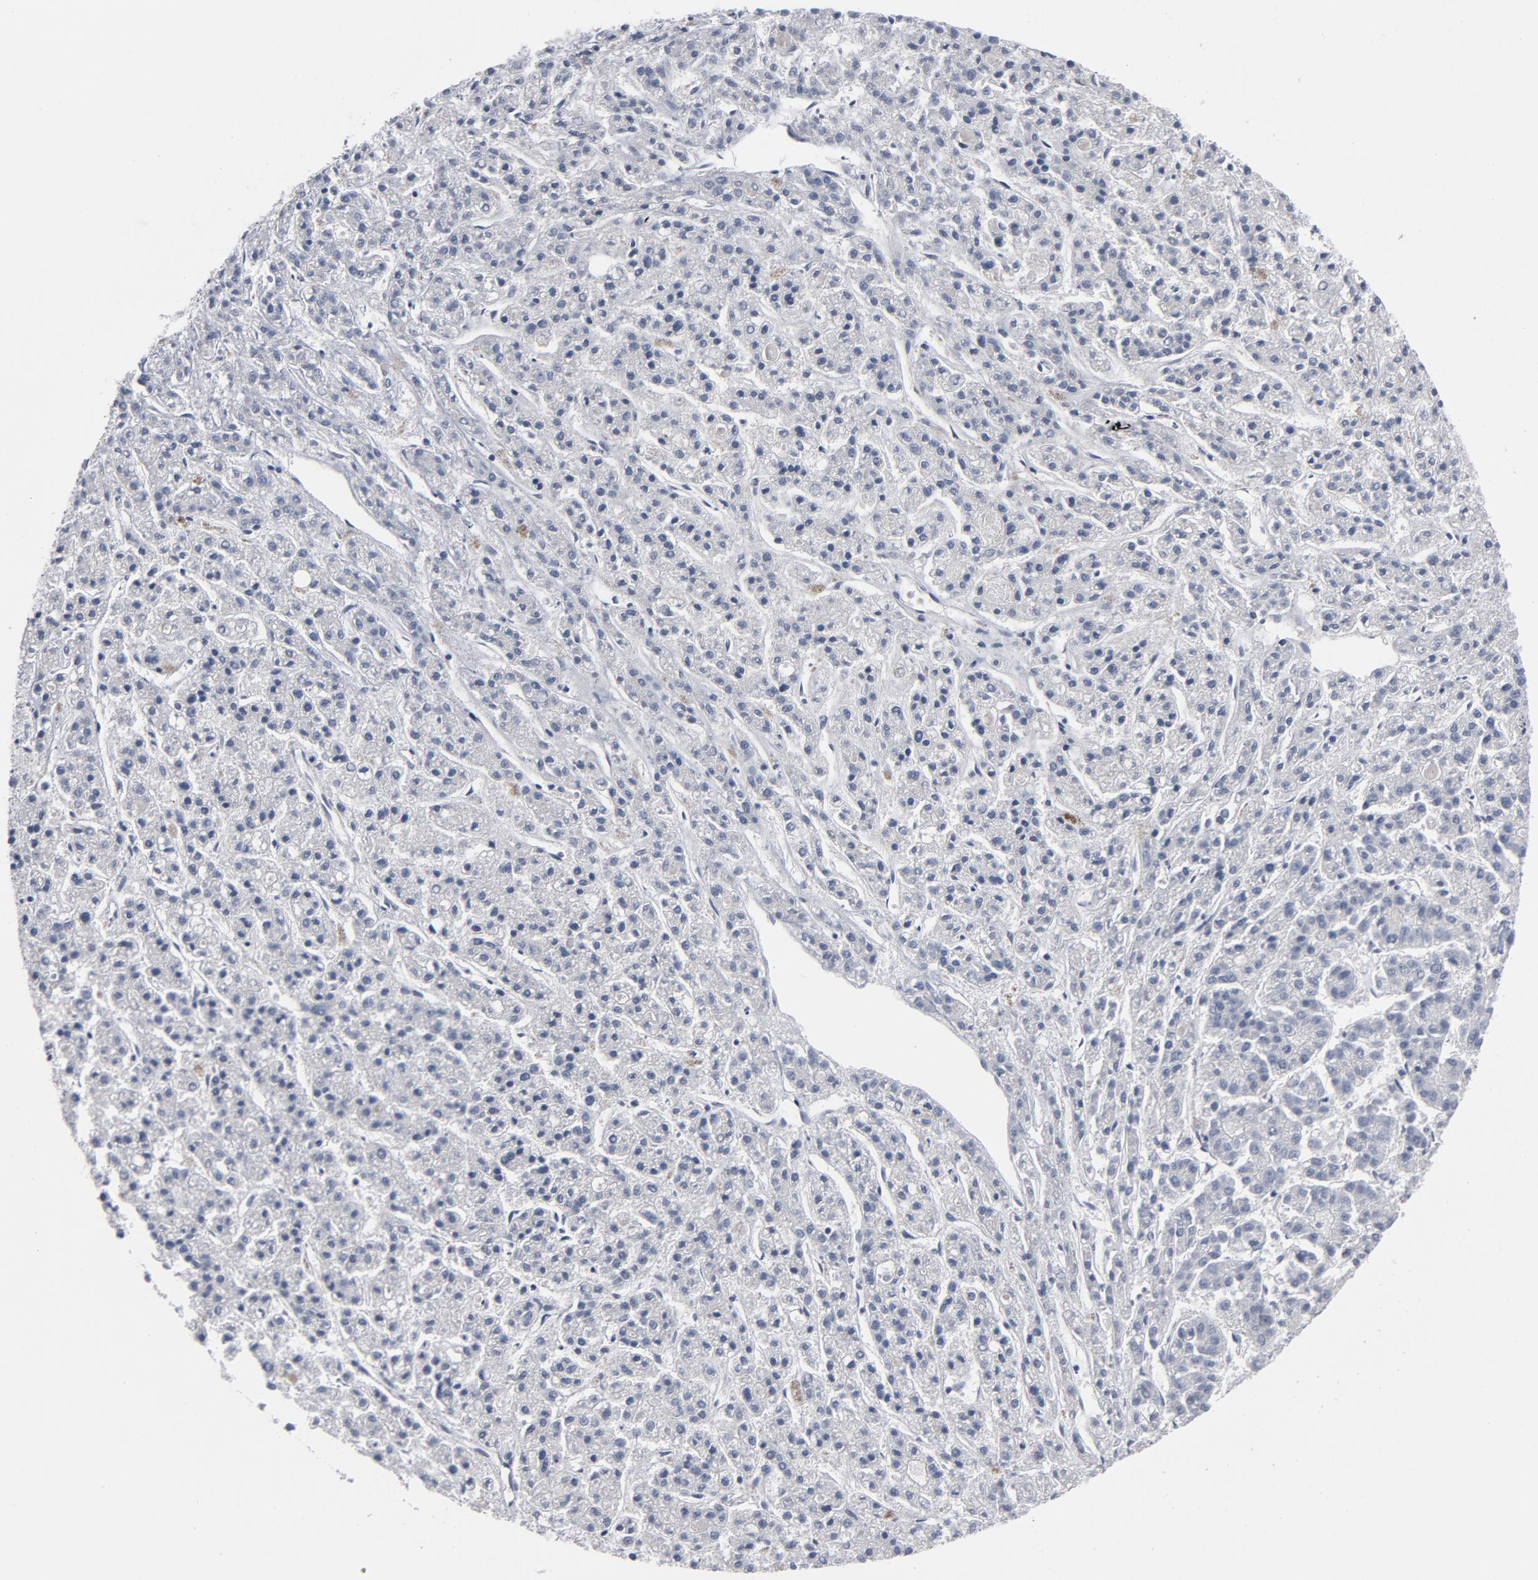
{"staining": {"intensity": "negative", "quantity": "none", "location": "none"}, "tissue": "liver cancer", "cell_type": "Tumor cells", "image_type": "cancer", "snomed": [{"axis": "morphology", "description": "Carcinoma, Hepatocellular, NOS"}, {"axis": "topography", "description": "Liver"}], "caption": "Immunohistochemistry micrograph of neoplastic tissue: human liver cancer stained with DAB (3,3'-diaminobenzidine) shows no significant protein staining in tumor cells.", "gene": "GABPA", "patient": {"sex": "male", "age": 70}}